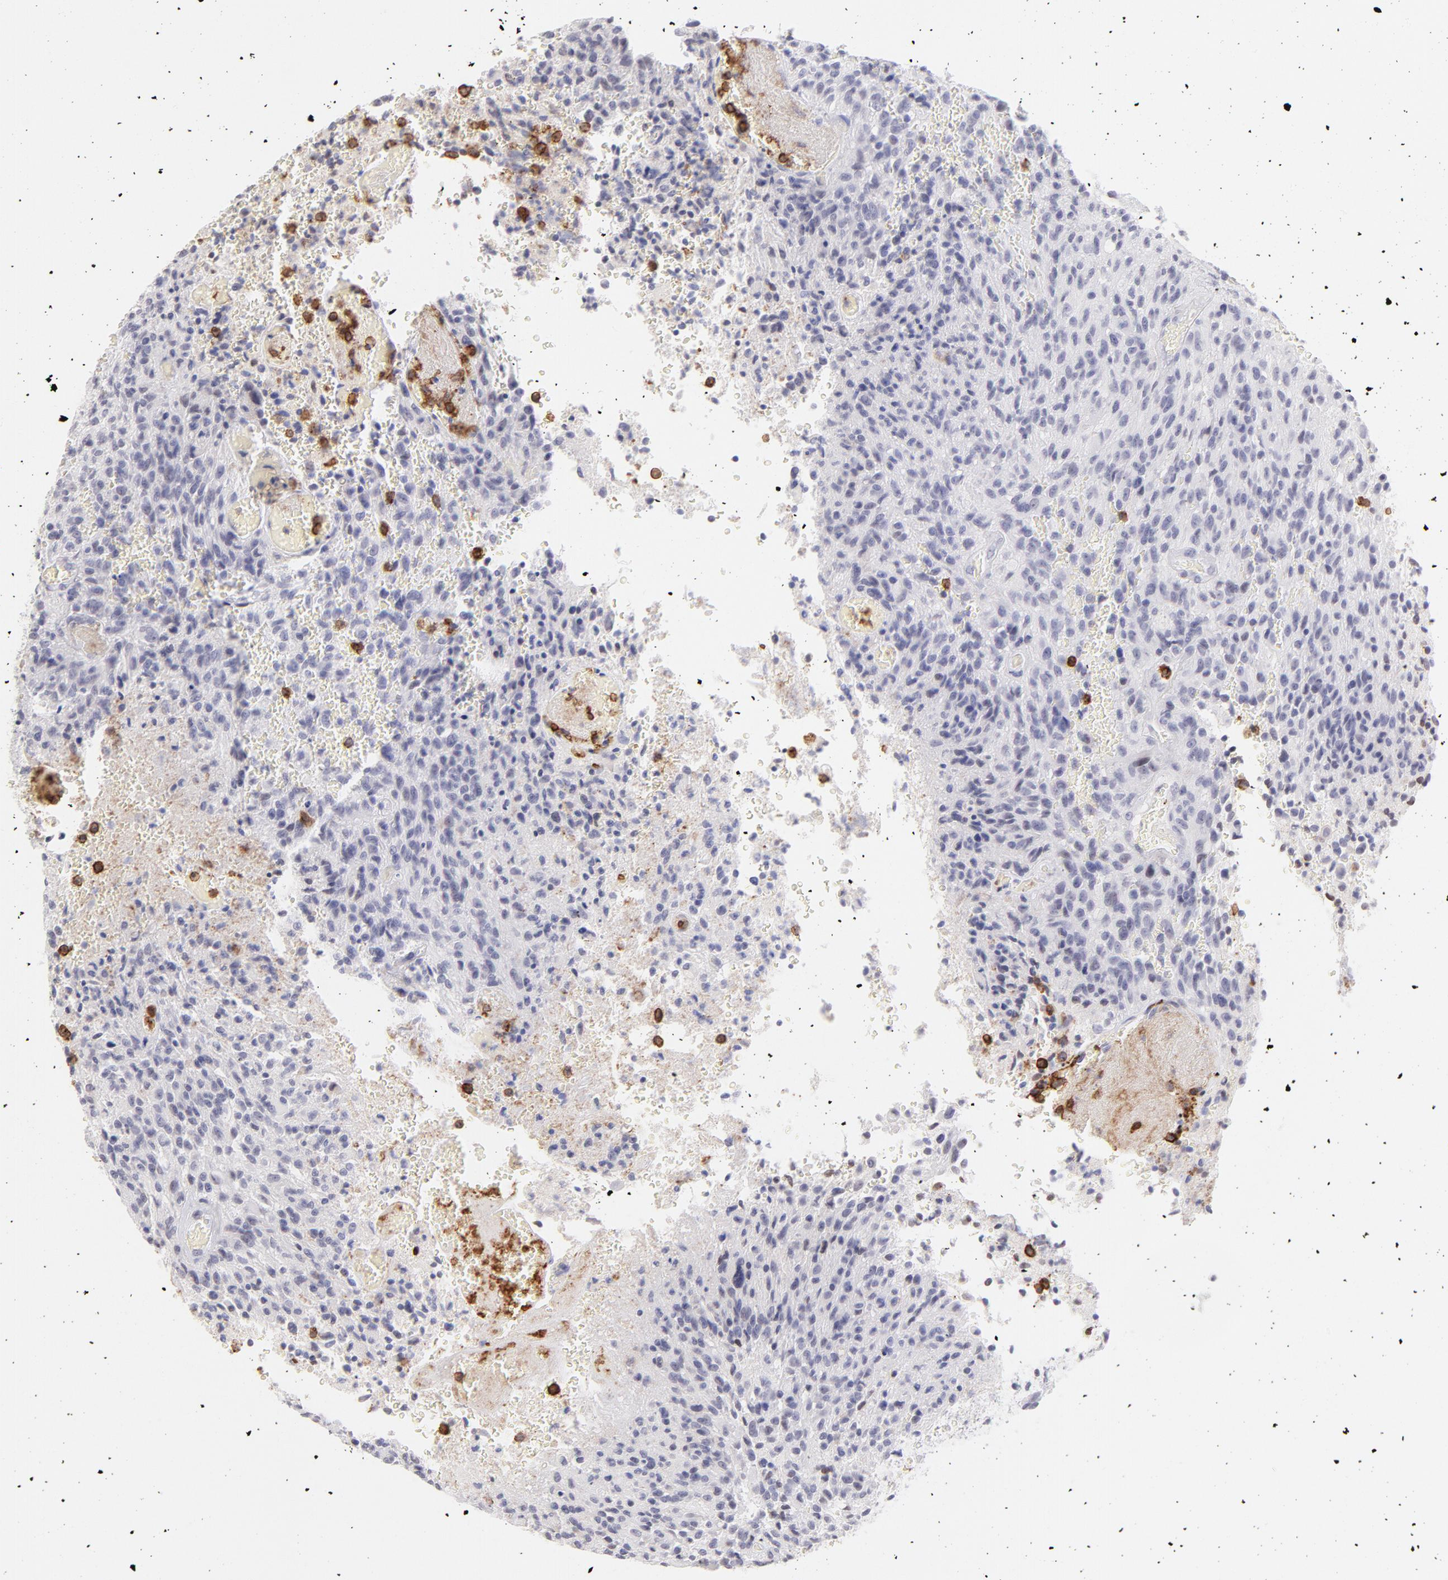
{"staining": {"intensity": "negative", "quantity": "none", "location": "none"}, "tissue": "glioma", "cell_type": "Tumor cells", "image_type": "cancer", "snomed": [{"axis": "morphology", "description": "Normal tissue, NOS"}, {"axis": "morphology", "description": "Glioma, malignant, High grade"}, {"axis": "topography", "description": "Cerebral cortex"}], "caption": "Tumor cells show no significant expression in glioma.", "gene": "LTB4R", "patient": {"sex": "male", "age": 56}}